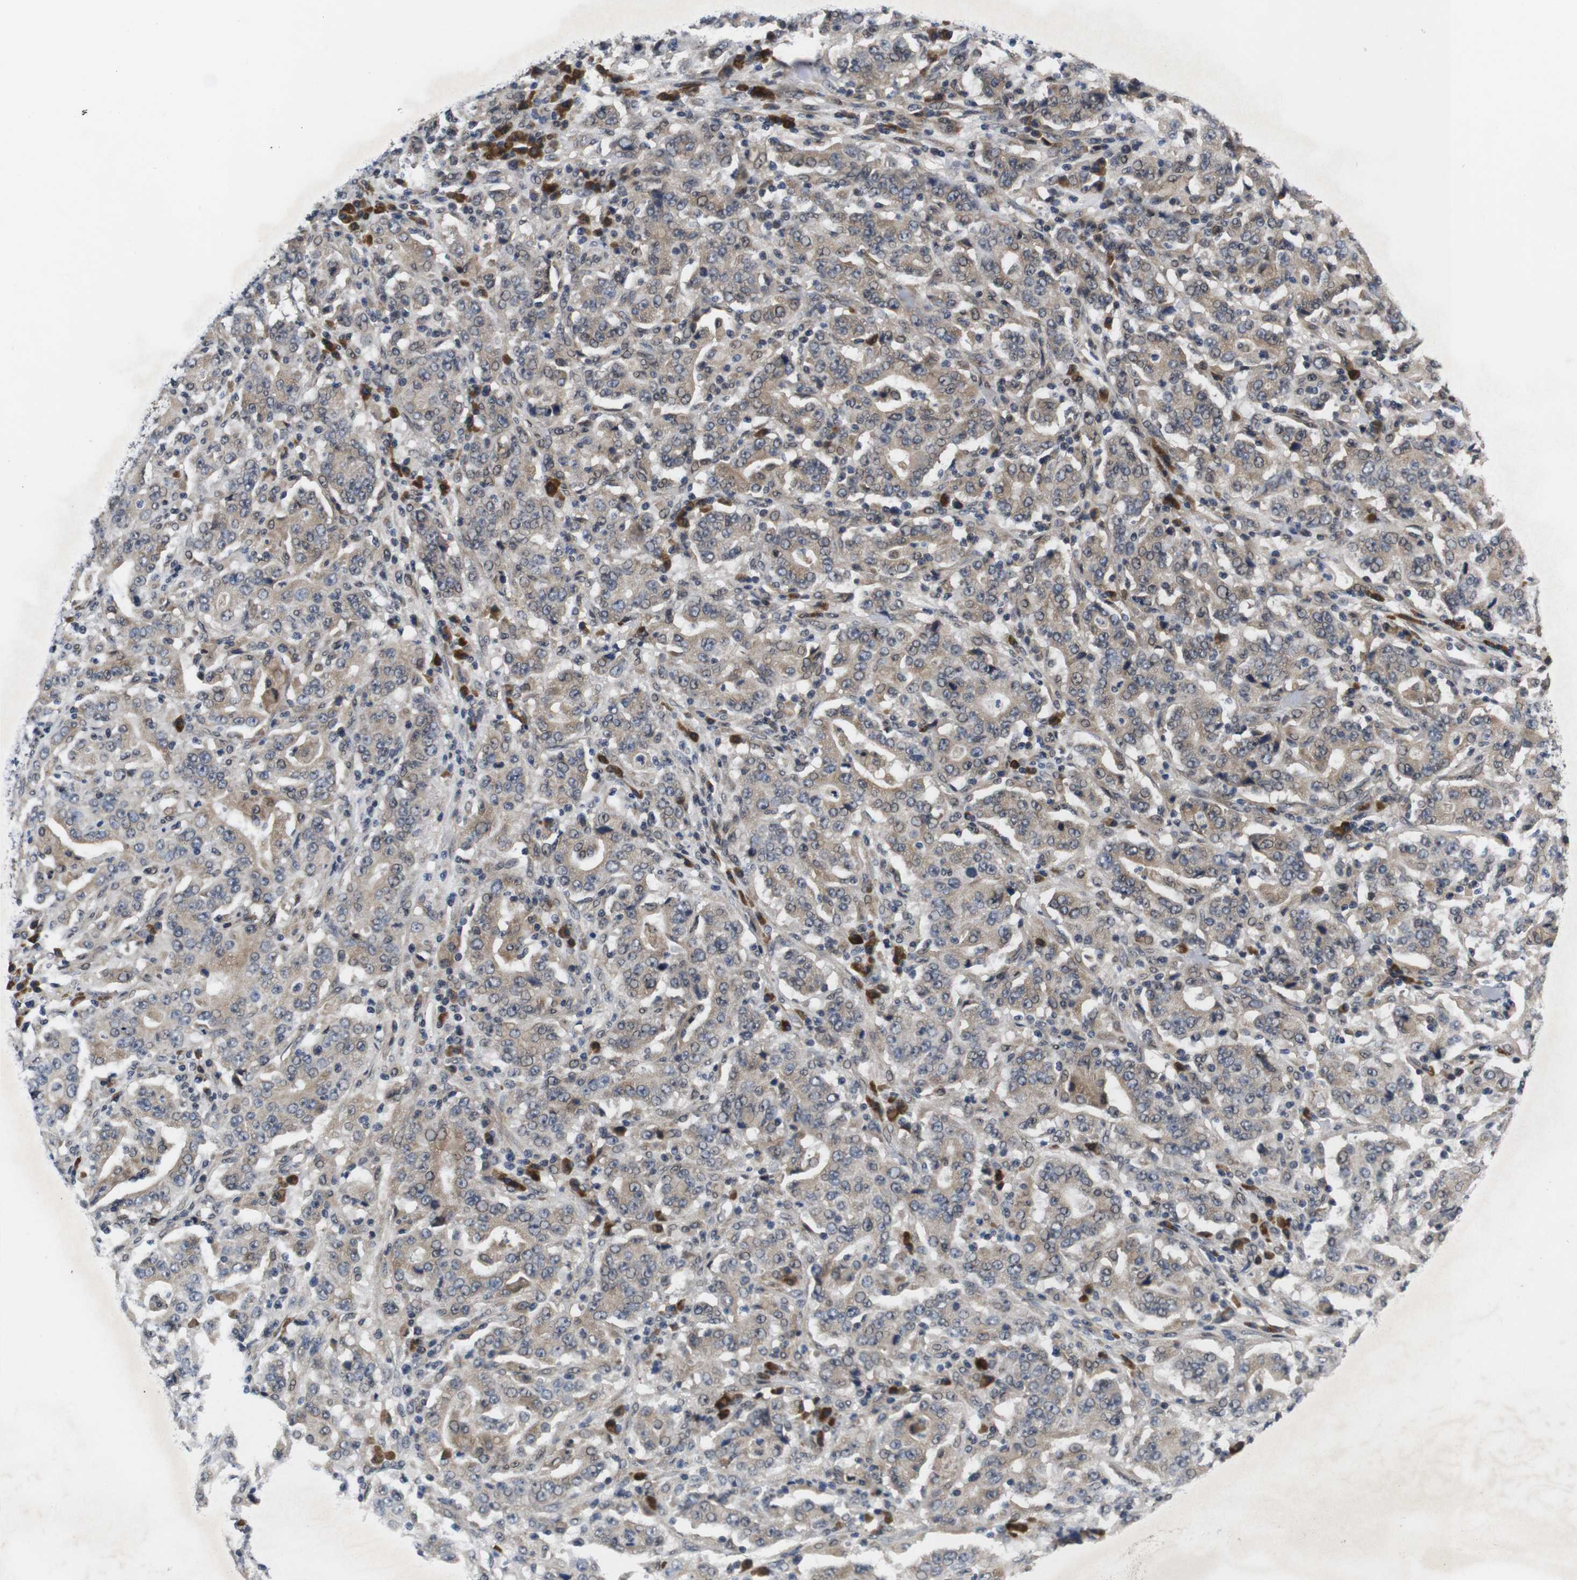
{"staining": {"intensity": "weak", "quantity": ">75%", "location": "cytoplasmic/membranous"}, "tissue": "stomach cancer", "cell_type": "Tumor cells", "image_type": "cancer", "snomed": [{"axis": "morphology", "description": "Normal tissue, NOS"}, {"axis": "morphology", "description": "Adenocarcinoma, NOS"}, {"axis": "topography", "description": "Stomach, upper"}, {"axis": "topography", "description": "Stomach"}], "caption": "Protein analysis of adenocarcinoma (stomach) tissue exhibits weak cytoplasmic/membranous expression in approximately >75% of tumor cells.", "gene": "ZBTB46", "patient": {"sex": "male", "age": 59}}